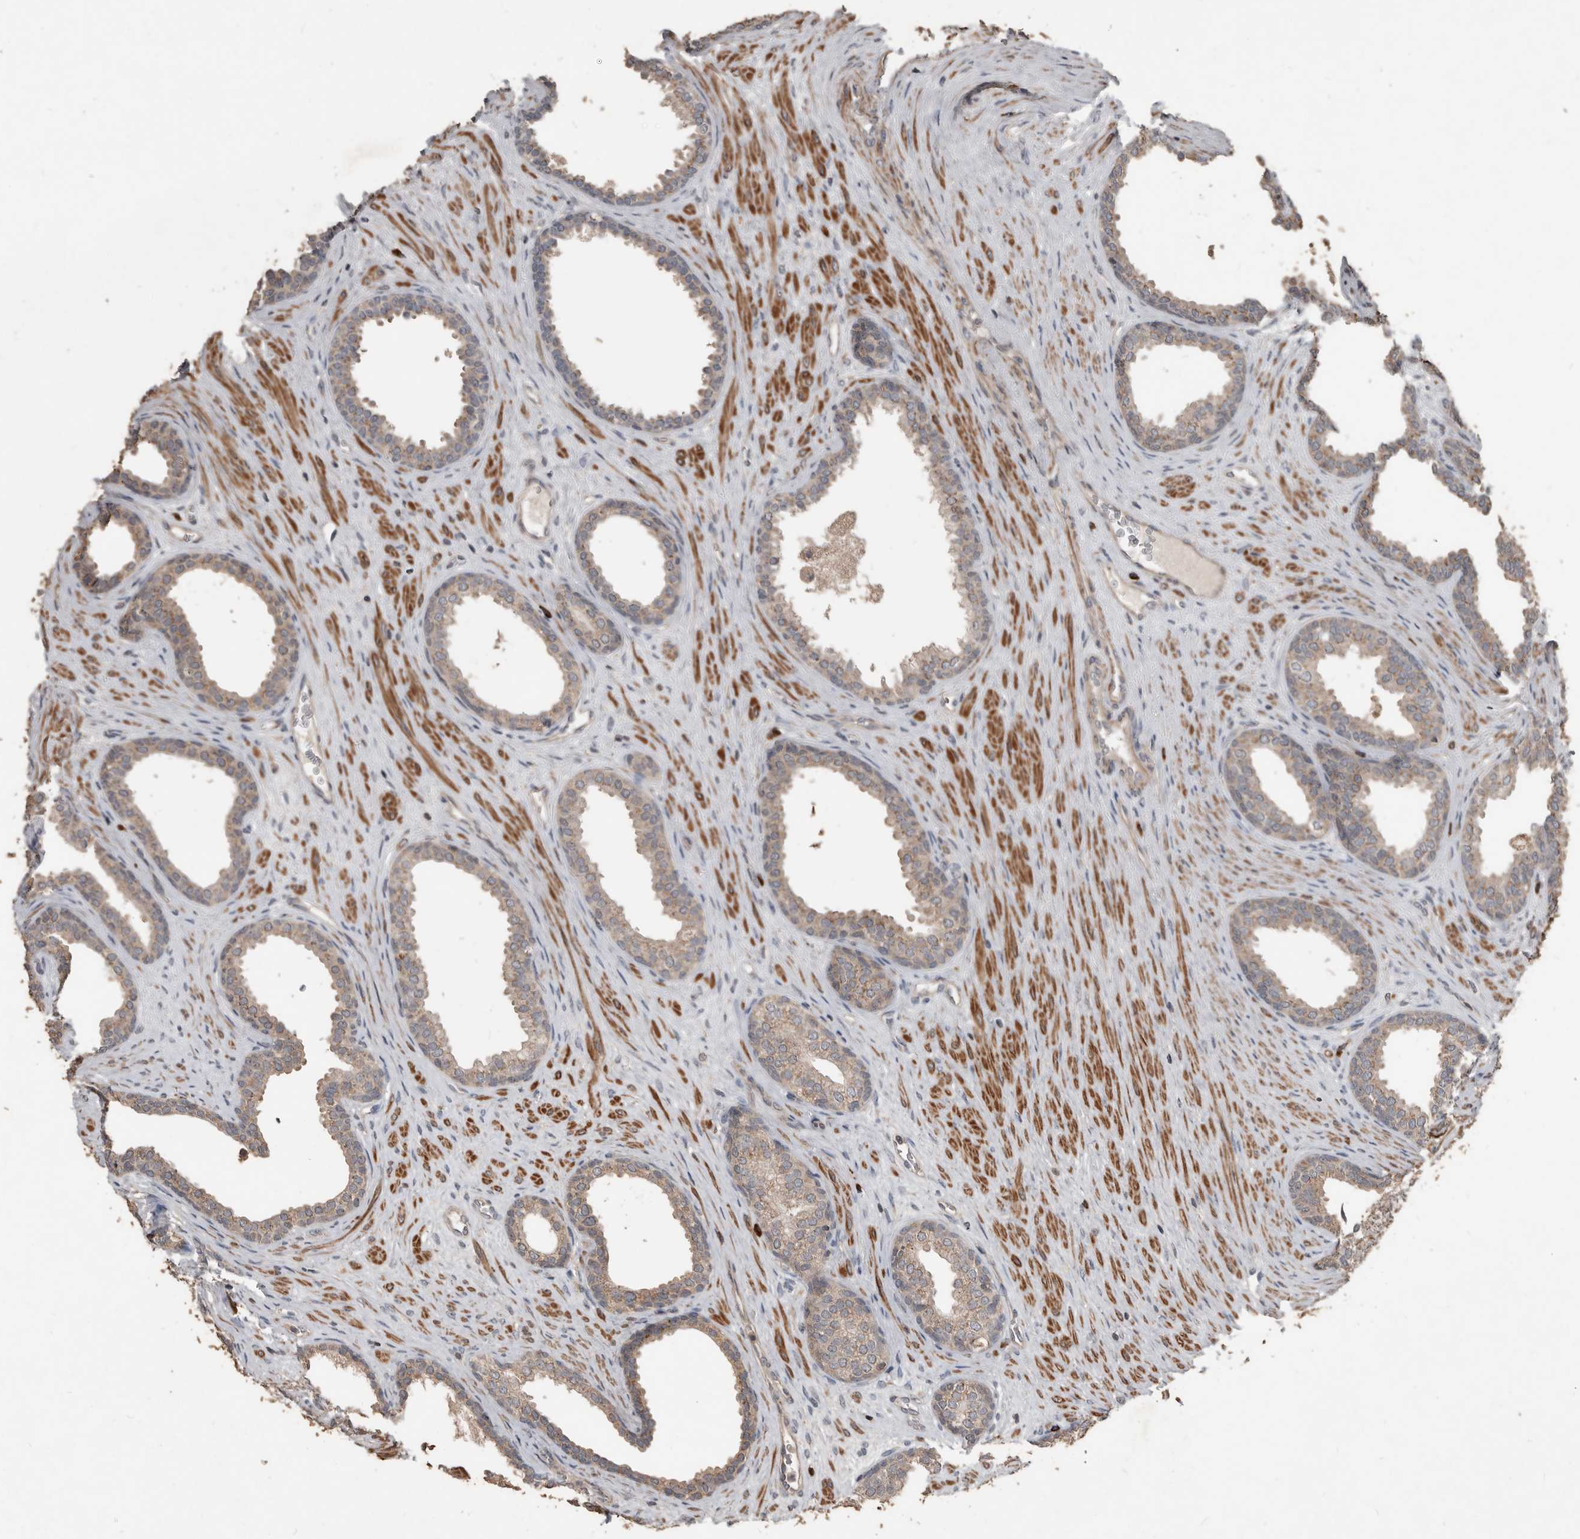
{"staining": {"intensity": "weak", "quantity": "25%-75%", "location": "cytoplasmic/membranous"}, "tissue": "prostate", "cell_type": "Glandular cells", "image_type": "normal", "snomed": [{"axis": "morphology", "description": "Normal tissue, NOS"}, {"axis": "topography", "description": "Prostate"}], "caption": "A low amount of weak cytoplasmic/membranous expression is present in about 25%-75% of glandular cells in unremarkable prostate. The protein is shown in brown color, while the nuclei are stained blue.", "gene": "BAMBI", "patient": {"sex": "male", "age": 76}}